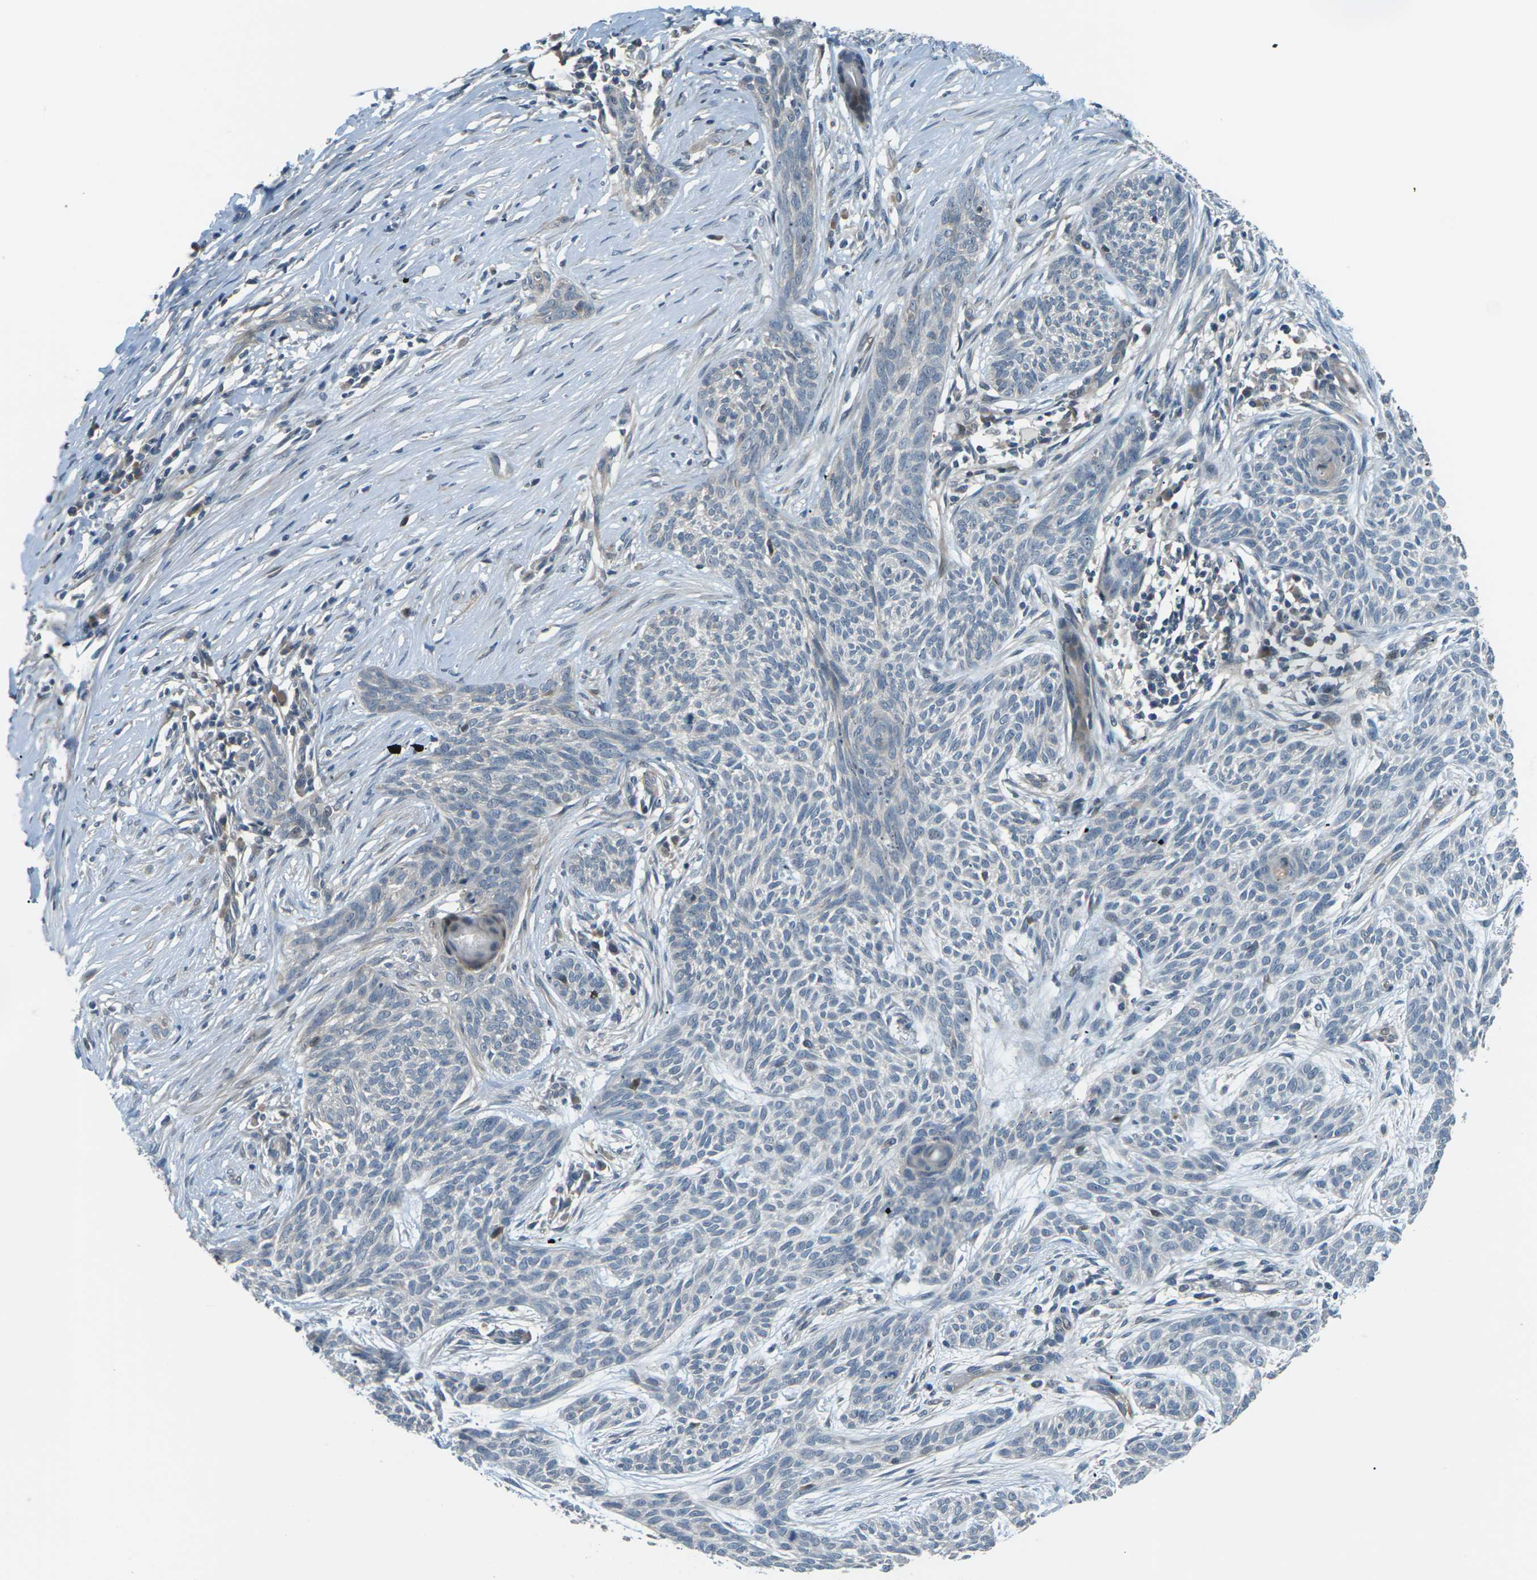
{"staining": {"intensity": "negative", "quantity": "none", "location": "none"}, "tissue": "skin cancer", "cell_type": "Tumor cells", "image_type": "cancer", "snomed": [{"axis": "morphology", "description": "Basal cell carcinoma"}, {"axis": "topography", "description": "Skin"}], "caption": "Photomicrograph shows no protein staining in tumor cells of skin cancer tissue.", "gene": "SLC13A3", "patient": {"sex": "female", "age": 59}}